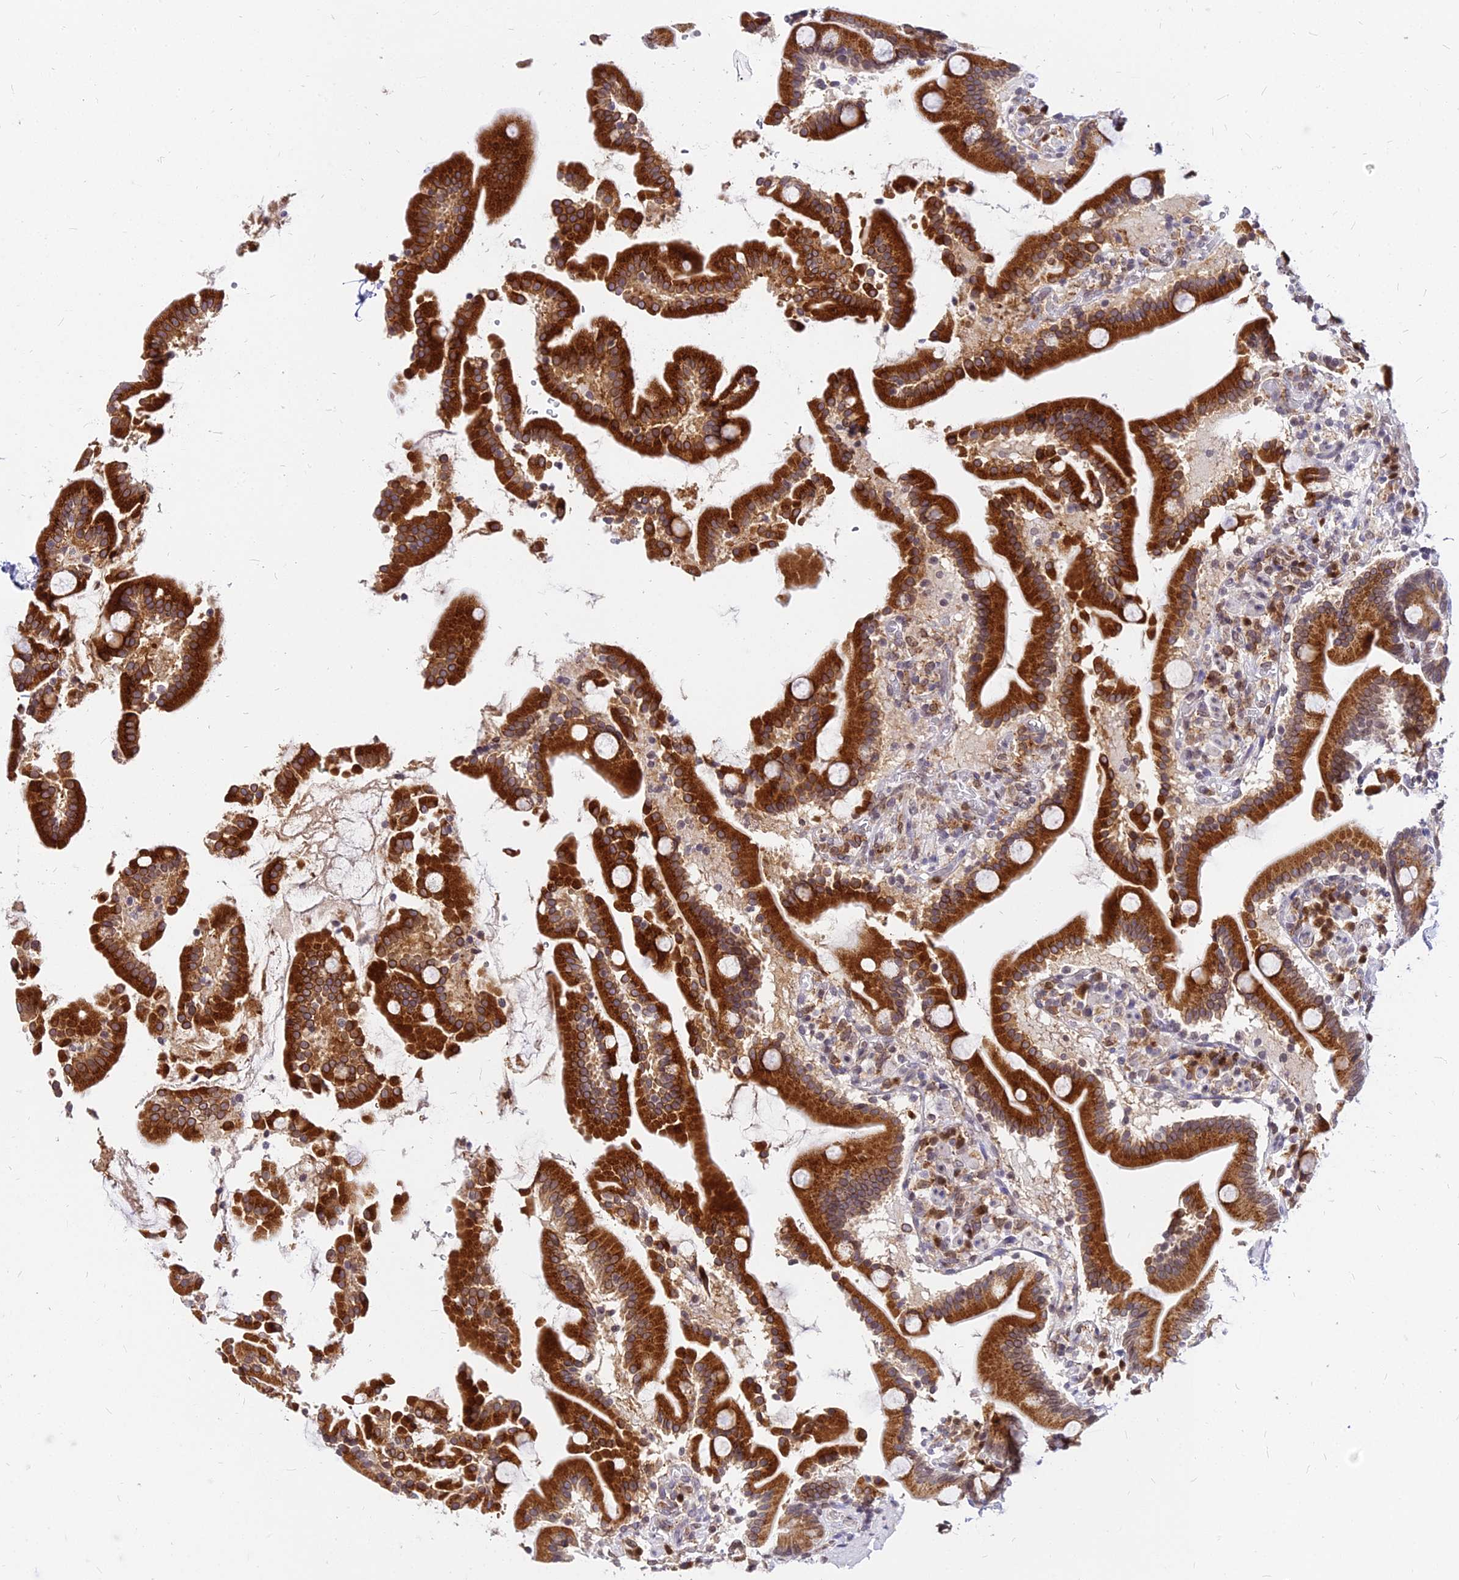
{"staining": {"intensity": "strong", "quantity": ">75%", "location": "cytoplasmic/membranous"}, "tissue": "duodenum", "cell_type": "Glandular cells", "image_type": "normal", "snomed": [{"axis": "morphology", "description": "Normal tissue, NOS"}, {"axis": "topography", "description": "Duodenum"}], "caption": "The histopathology image demonstrates immunohistochemical staining of benign duodenum. There is strong cytoplasmic/membranous positivity is appreciated in about >75% of glandular cells. The protein is stained brown, and the nuclei are stained in blue (DAB (3,3'-diaminobenzidine) IHC with brightfield microscopy, high magnification).", "gene": "RNF121", "patient": {"sex": "male", "age": 55}}